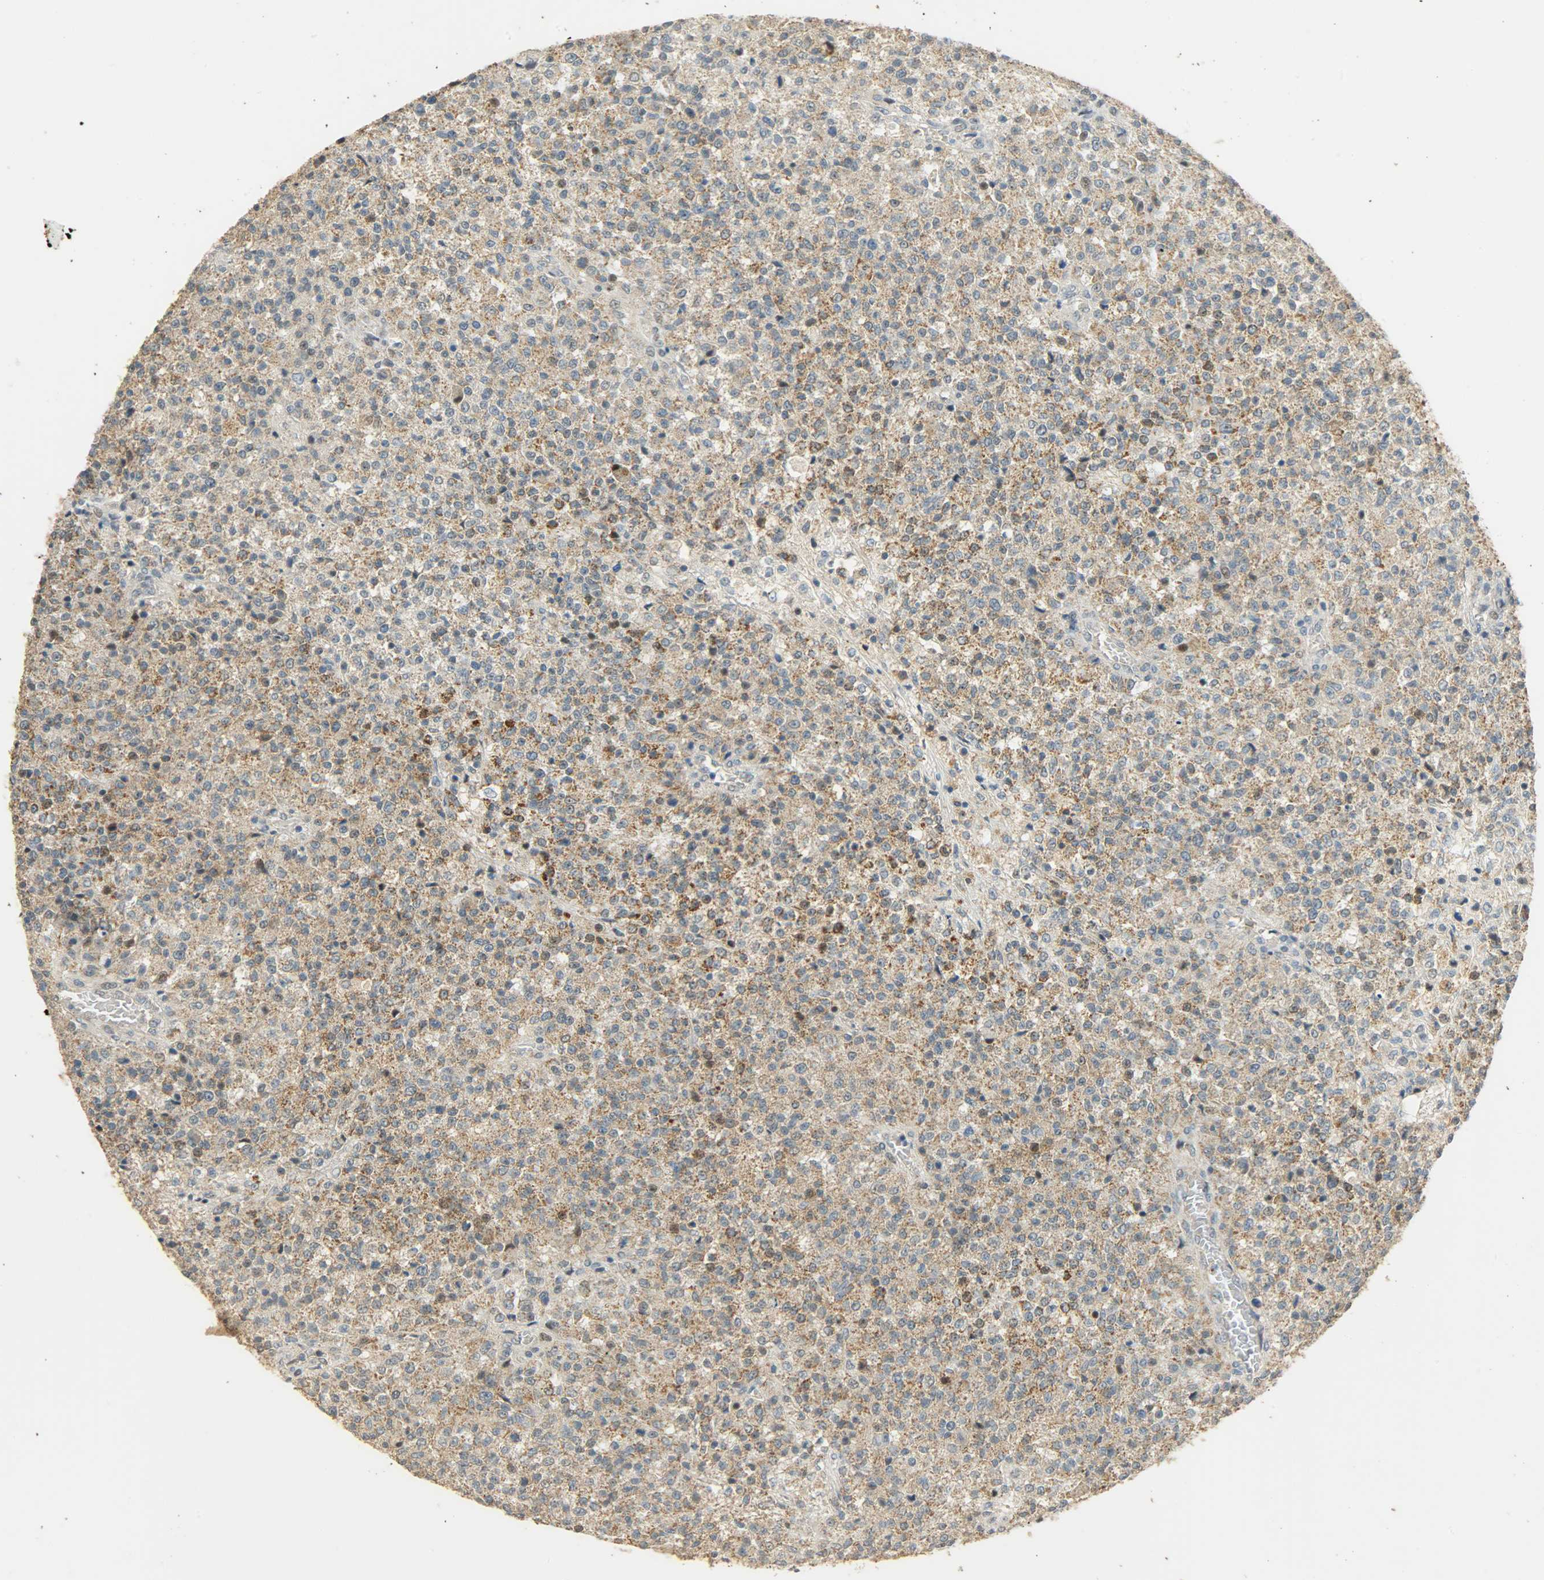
{"staining": {"intensity": "moderate", "quantity": ">75%", "location": "cytoplasmic/membranous"}, "tissue": "testis cancer", "cell_type": "Tumor cells", "image_type": "cancer", "snomed": [{"axis": "morphology", "description": "Seminoma, NOS"}, {"axis": "topography", "description": "Testis"}], "caption": "Immunohistochemistry of testis cancer demonstrates medium levels of moderate cytoplasmic/membranous expression in about >75% of tumor cells.", "gene": "HDHD5", "patient": {"sex": "male", "age": 59}}